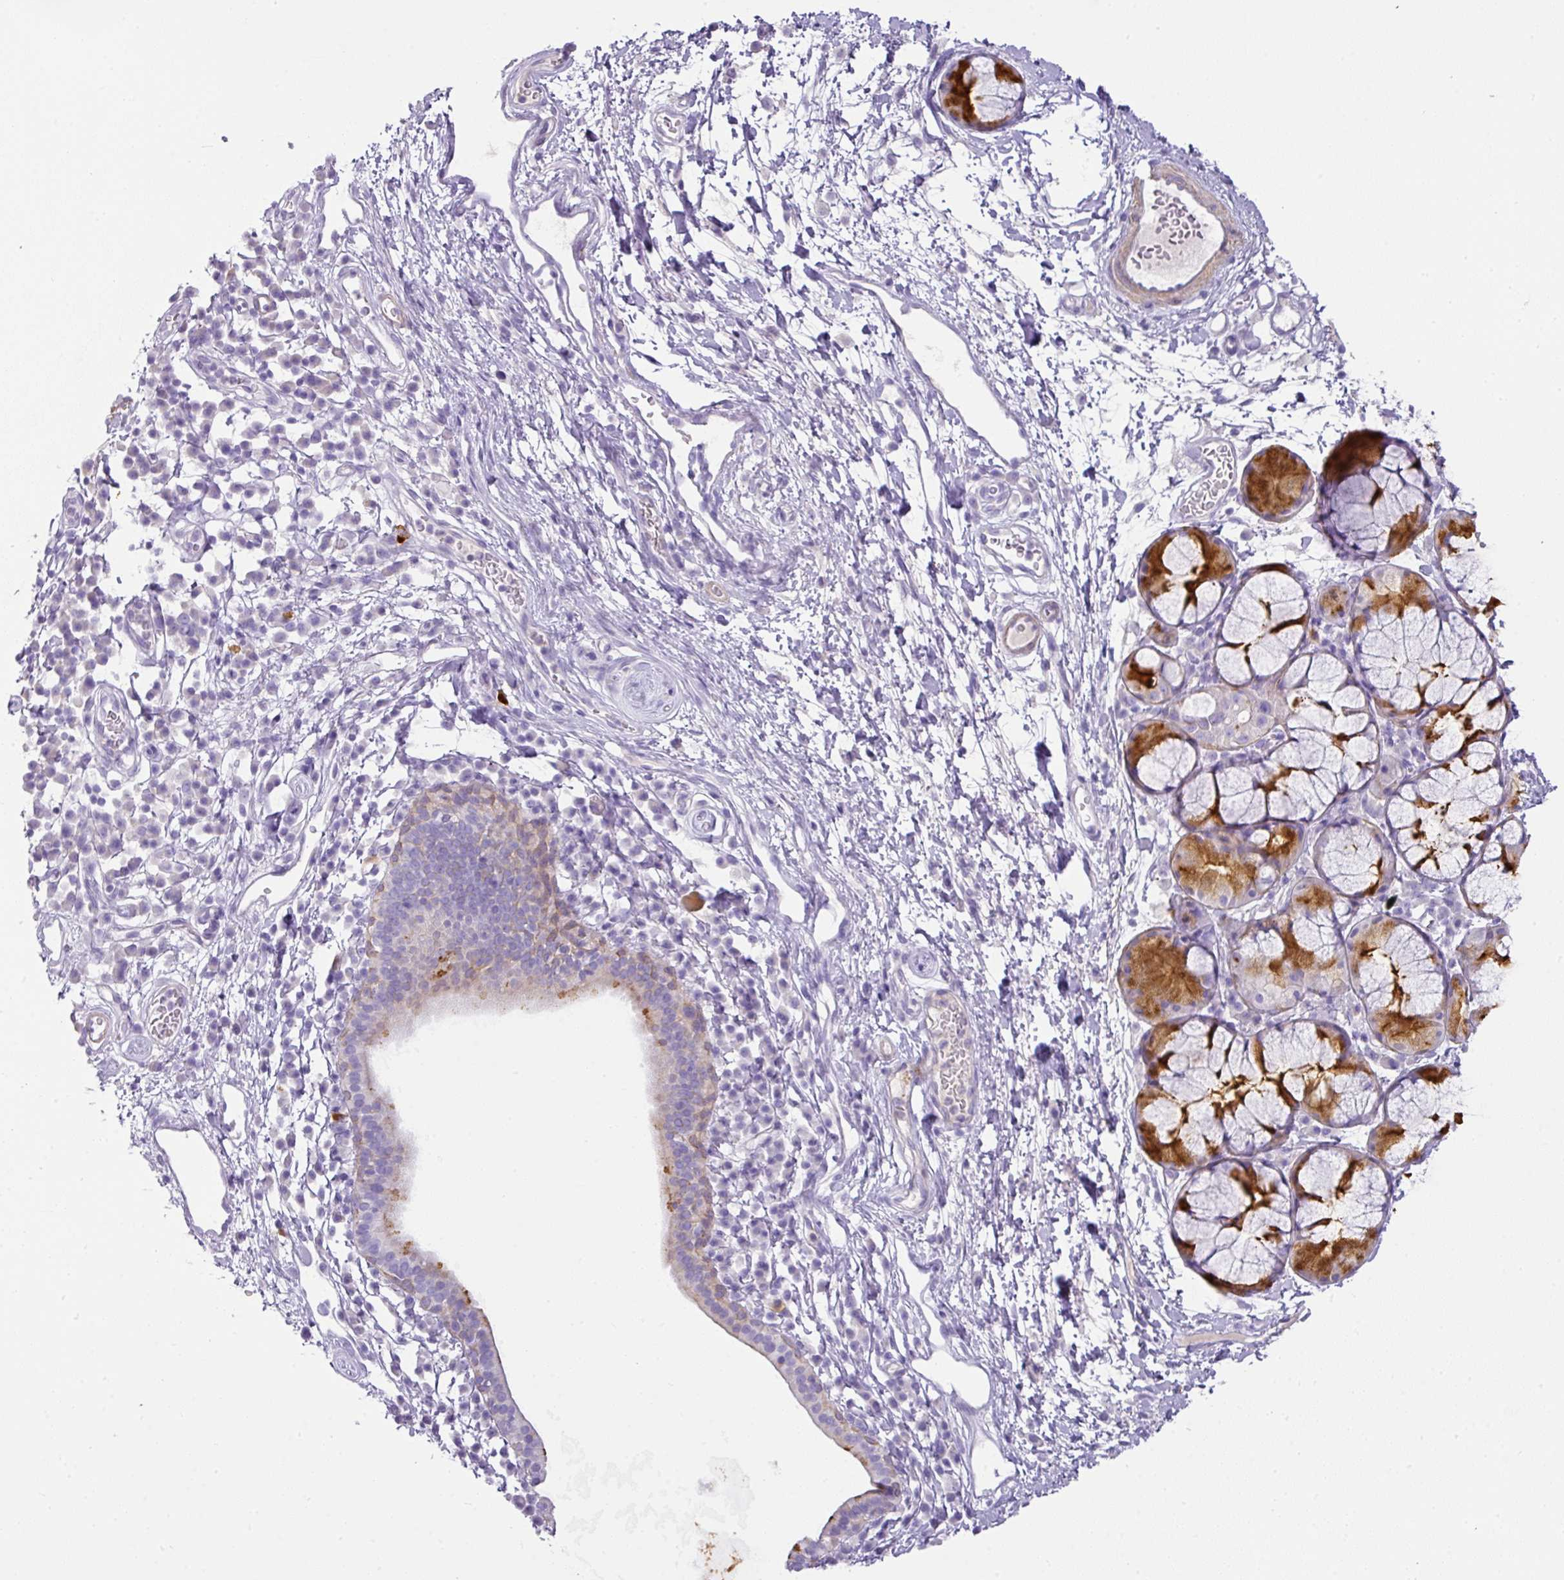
{"staining": {"intensity": "moderate", "quantity": "25%-75%", "location": "cytoplasmic/membranous"}, "tissue": "nasopharynx", "cell_type": "Respiratory epithelial cells", "image_type": "normal", "snomed": [{"axis": "morphology", "description": "Normal tissue, NOS"}, {"axis": "topography", "description": "Lymph node"}, {"axis": "topography", "description": "Cartilage tissue"}, {"axis": "topography", "description": "Nasopharynx"}], "caption": "DAB (3,3'-diaminobenzidine) immunohistochemical staining of benign nasopharynx demonstrates moderate cytoplasmic/membranous protein expression in about 25%-75% of respiratory epithelial cells.", "gene": "TARM1", "patient": {"sex": "male", "age": 63}}